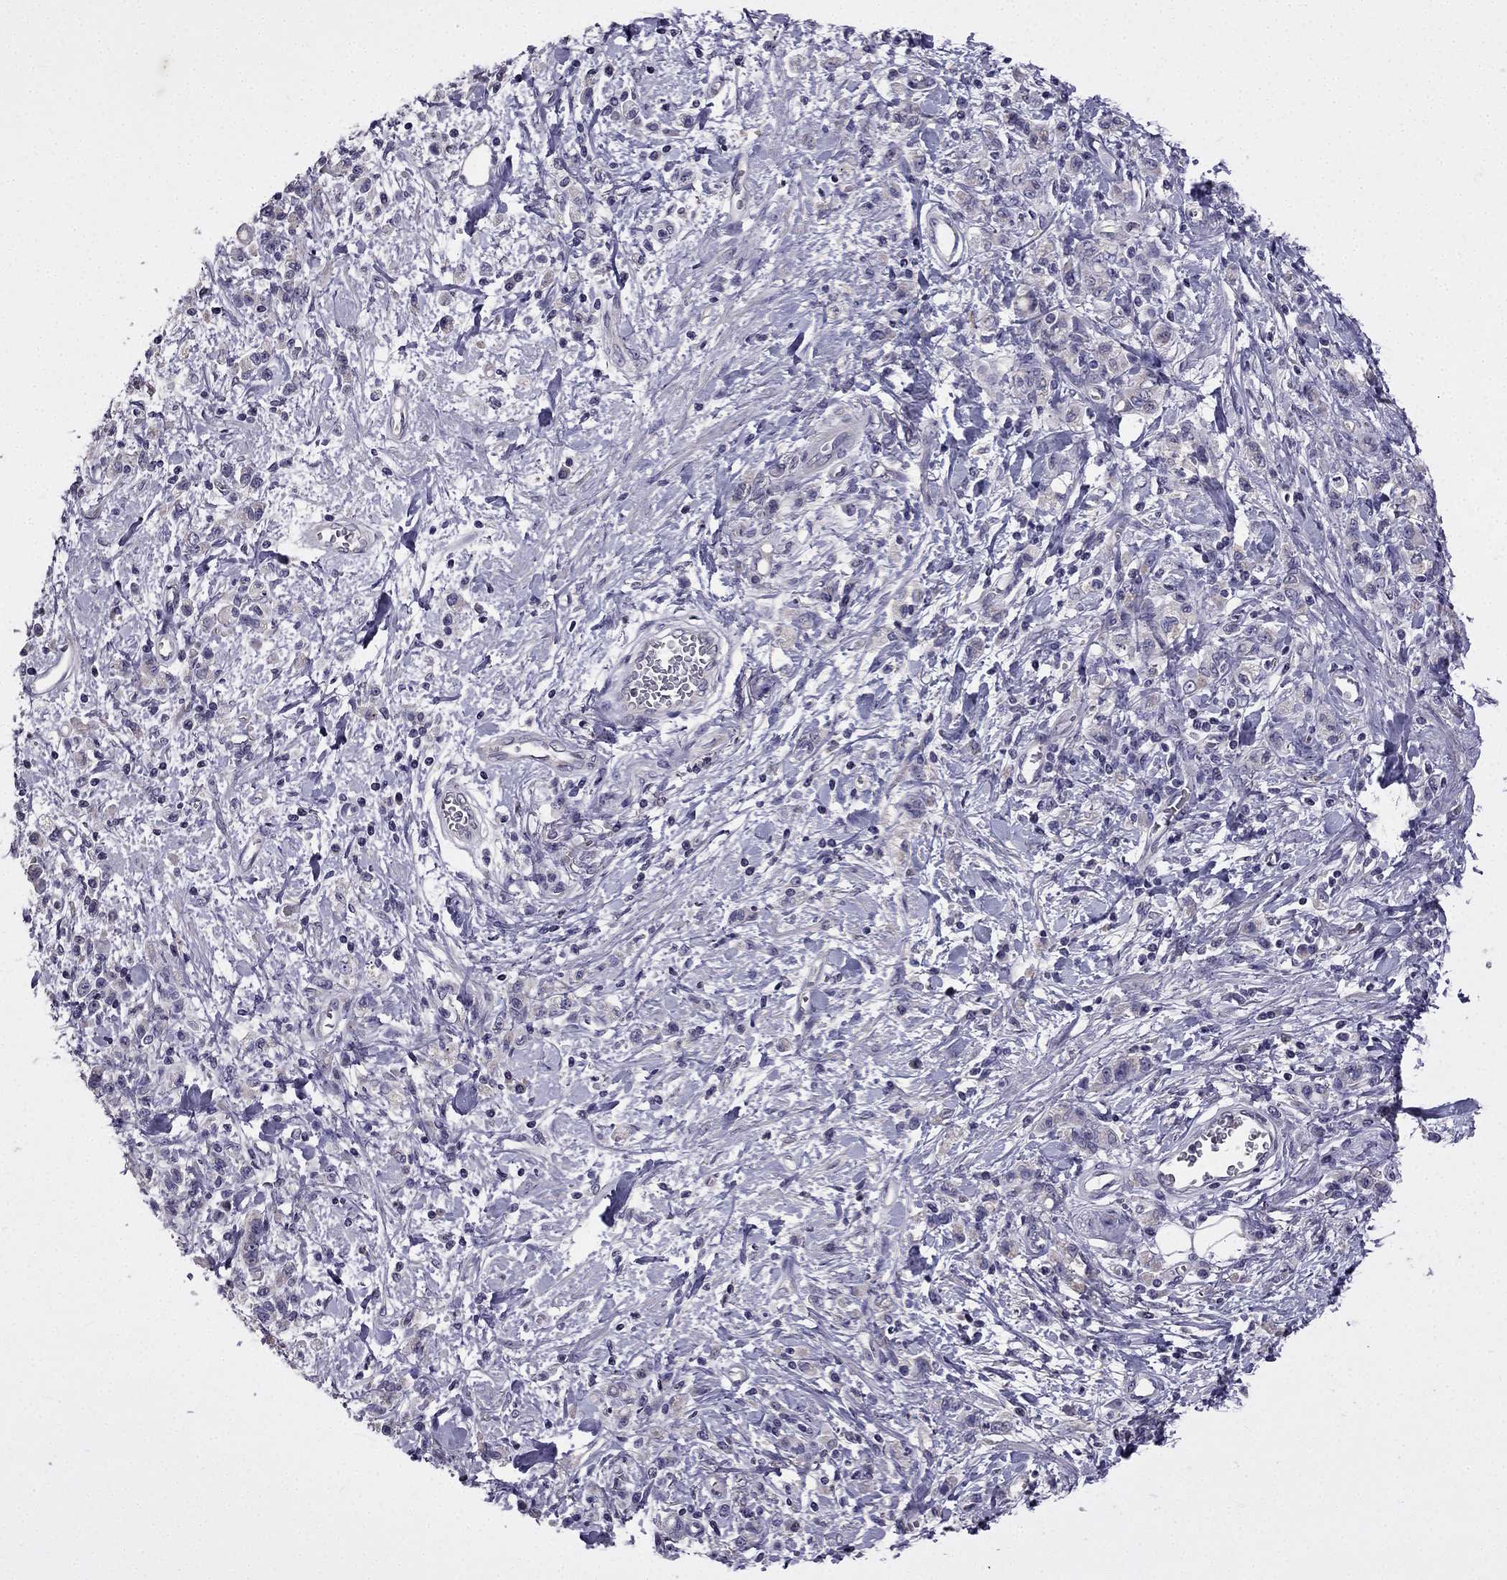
{"staining": {"intensity": "negative", "quantity": "none", "location": "none"}, "tissue": "stomach cancer", "cell_type": "Tumor cells", "image_type": "cancer", "snomed": [{"axis": "morphology", "description": "Adenocarcinoma, NOS"}, {"axis": "topography", "description": "Stomach"}], "caption": "Tumor cells show no significant protein positivity in stomach cancer. The staining is performed using DAB (3,3'-diaminobenzidine) brown chromogen with nuclei counter-stained in using hematoxylin.", "gene": "SLC6A2", "patient": {"sex": "male", "age": 77}}